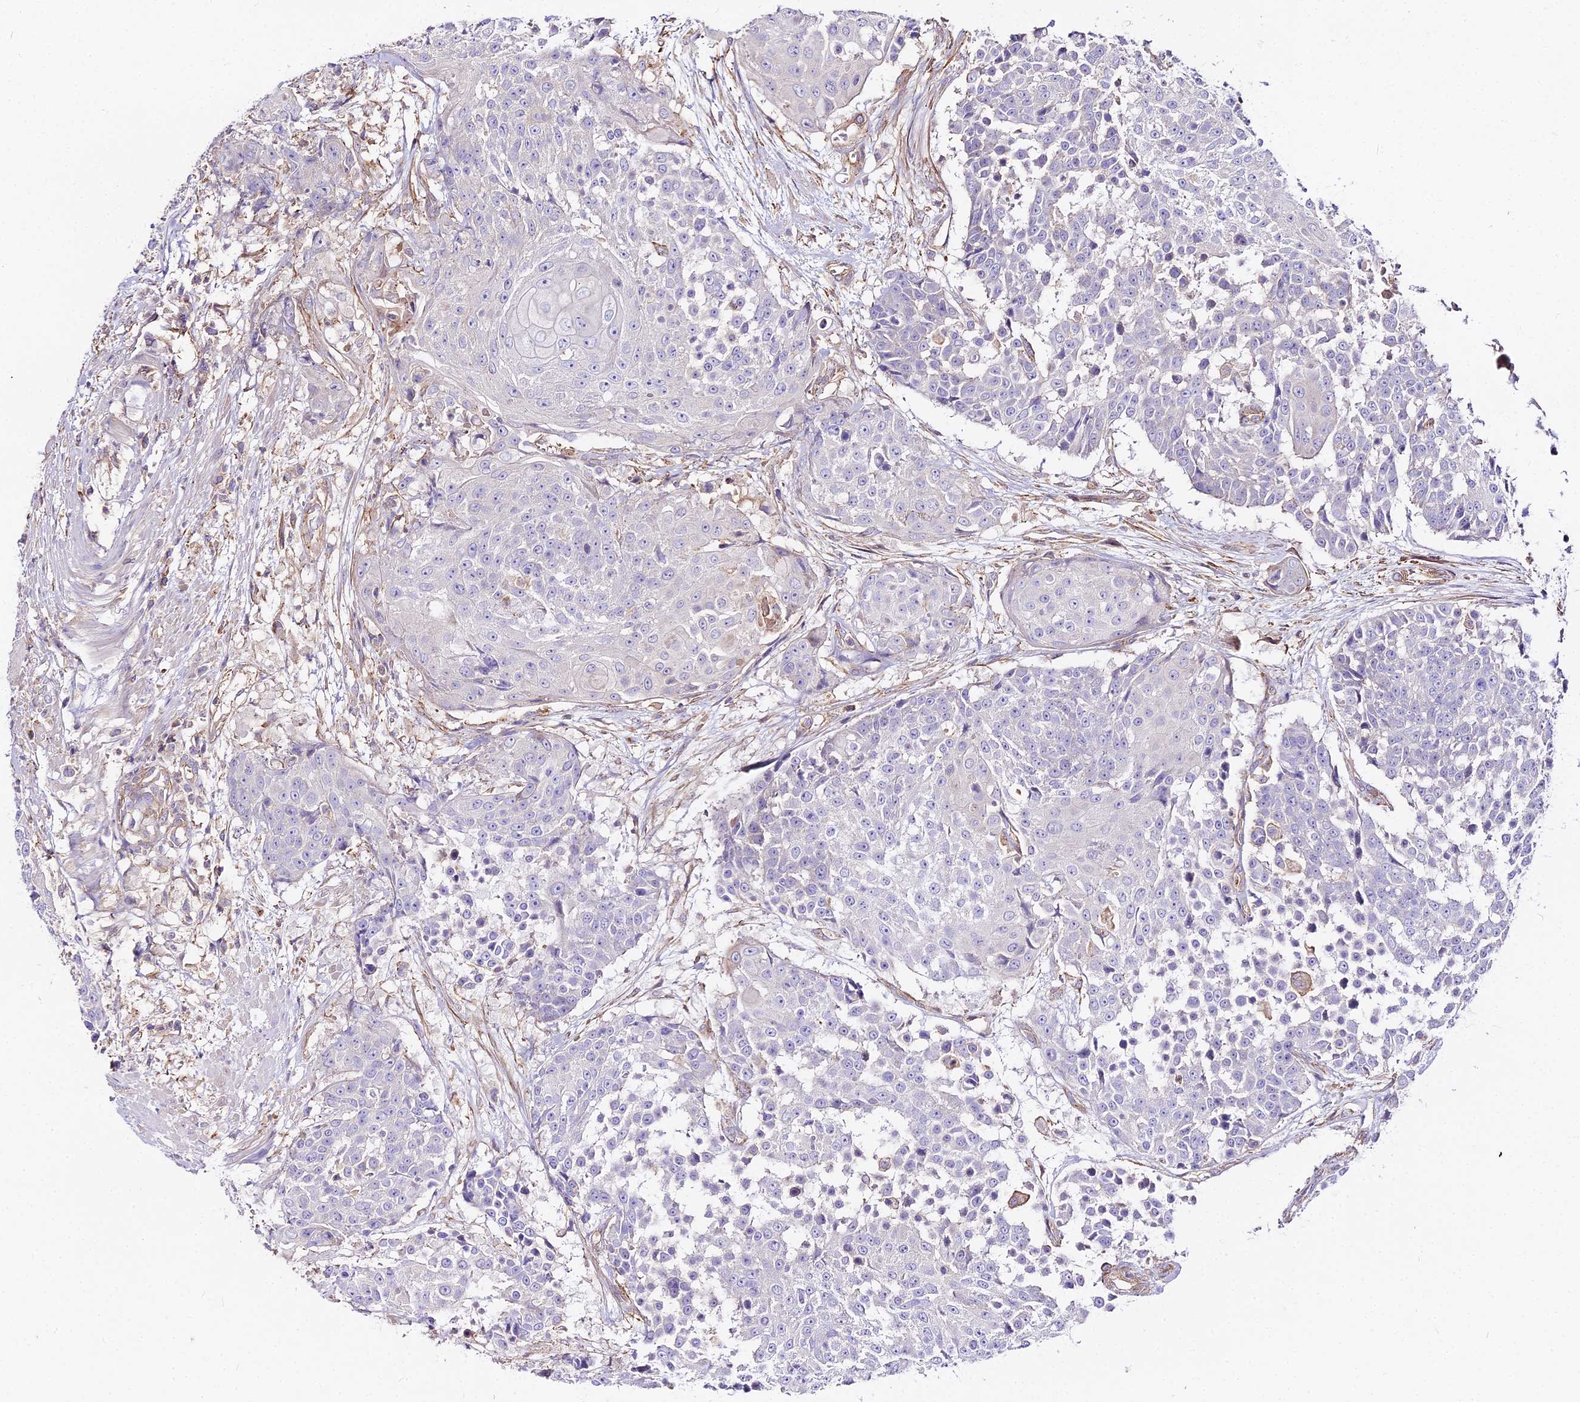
{"staining": {"intensity": "negative", "quantity": "none", "location": "none"}, "tissue": "urothelial cancer", "cell_type": "Tumor cells", "image_type": "cancer", "snomed": [{"axis": "morphology", "description": "Urothelial carcinoma, High grade"}, {"axis": "topography", "description": "Urinary bladder"}], "caption": "The immunohistochemistry (IHC) histopathology image has no significant positivity in tumor cells of urothelial carcinoma (high-grade) tissue.", "gene": "GLYAT", "patient": {"sex": "female", "age": 63}}